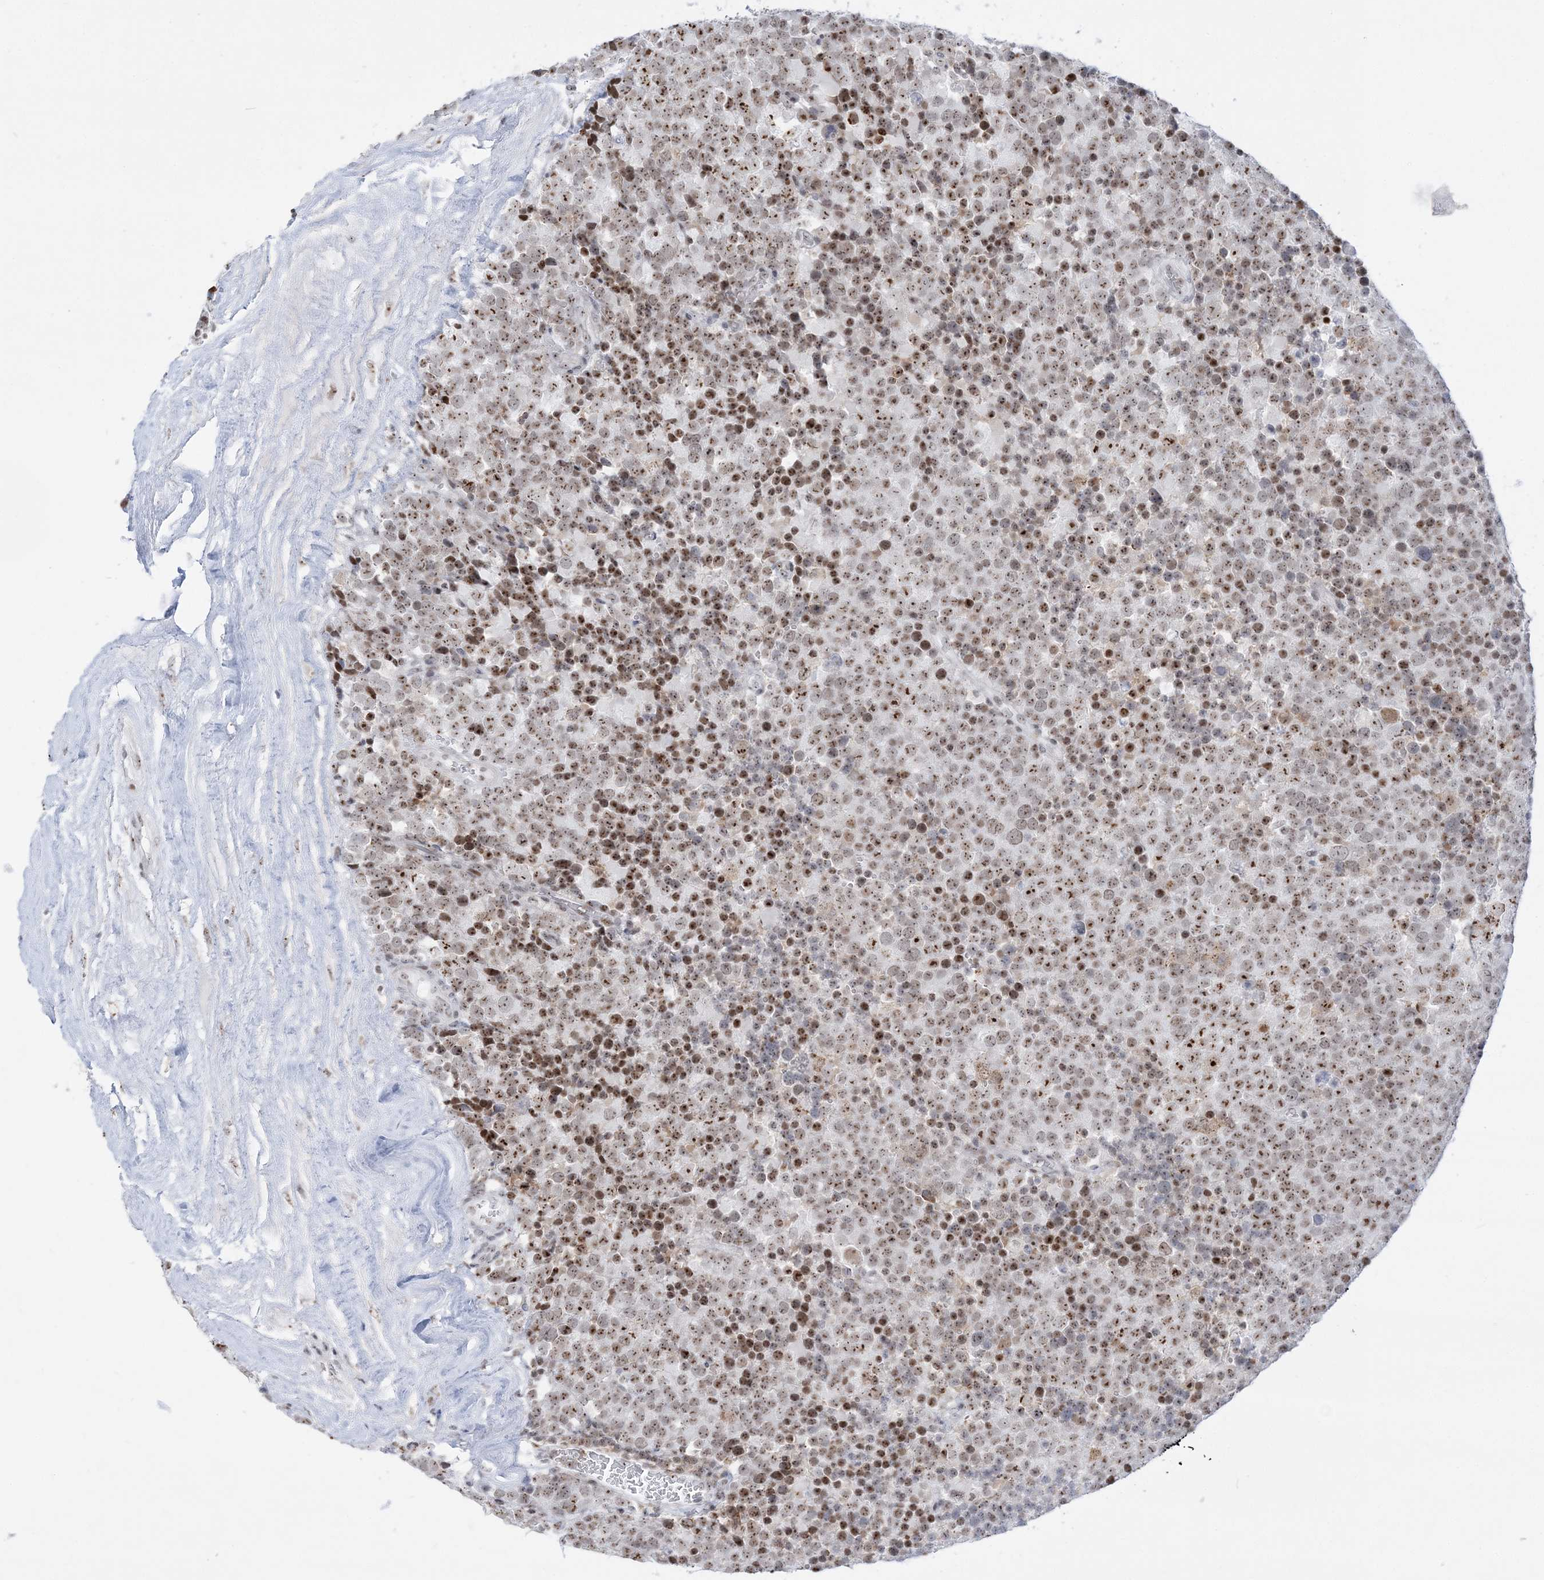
{"staining": {"intensity": "moderate", "quantity": "25%-75%", "location": "nuclear"}, "tissue": "testis cancer", "cell_type": "Tumor cells", "image_type": "cancer", "snomed": [{"axis": "morphology", "description": "Seminoma, NOS"}, {"axis": "topography", "description": "Testis"}], "caption": "Moderate nuclear protein positivity is seen in approximately 25%-75% of tumor cells in testis cancer (seminoma). (DAB IHC with brightfield microscopy, high magnification).", "gene": "DDX21", "patient": {"sex": "male", "age": 71}}